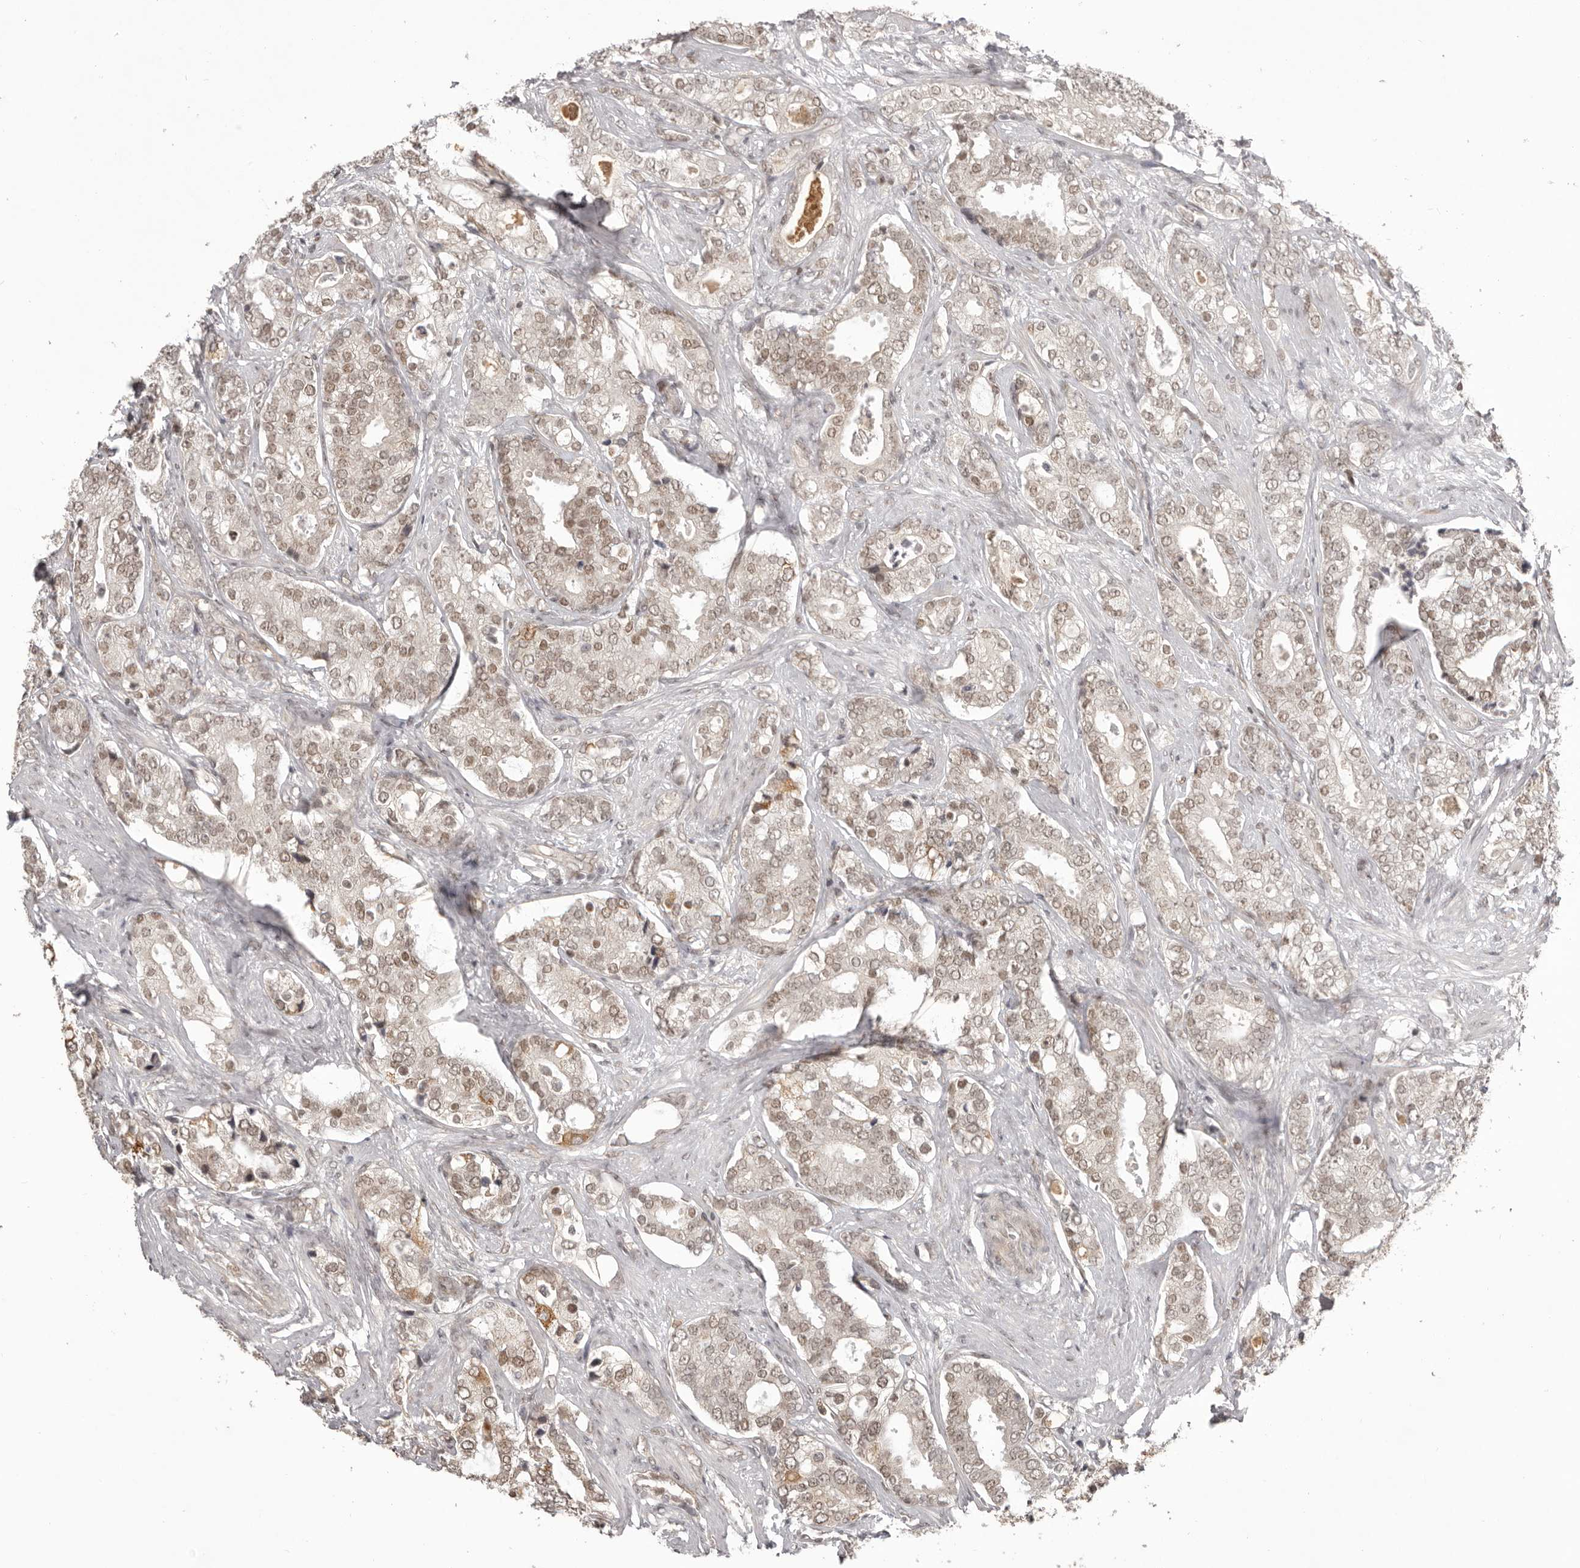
{"staining": {"intensity": "weak", "quantity": ">75%", "location": "cytoplasmic/membranous,nuclear"}, "tissue": "prostate cancer", "cell_type": "Tumor cells", "image_type": "cancer", "snomed": [{"axis": "morphology", "description": "Adenocarcinoma, High grade"}, {"axis": "topography", "description": "Prostate and seminal vesicle, NOS"}], "caption": "Immunohistochemical staining of prostate cancer reveals low levels of weak cytoplasmic/membranous and nuclear protein staining in about >75% of tumor cells.", "gene": "RNF2", "patient": {"sex": "male", "age": 67}}